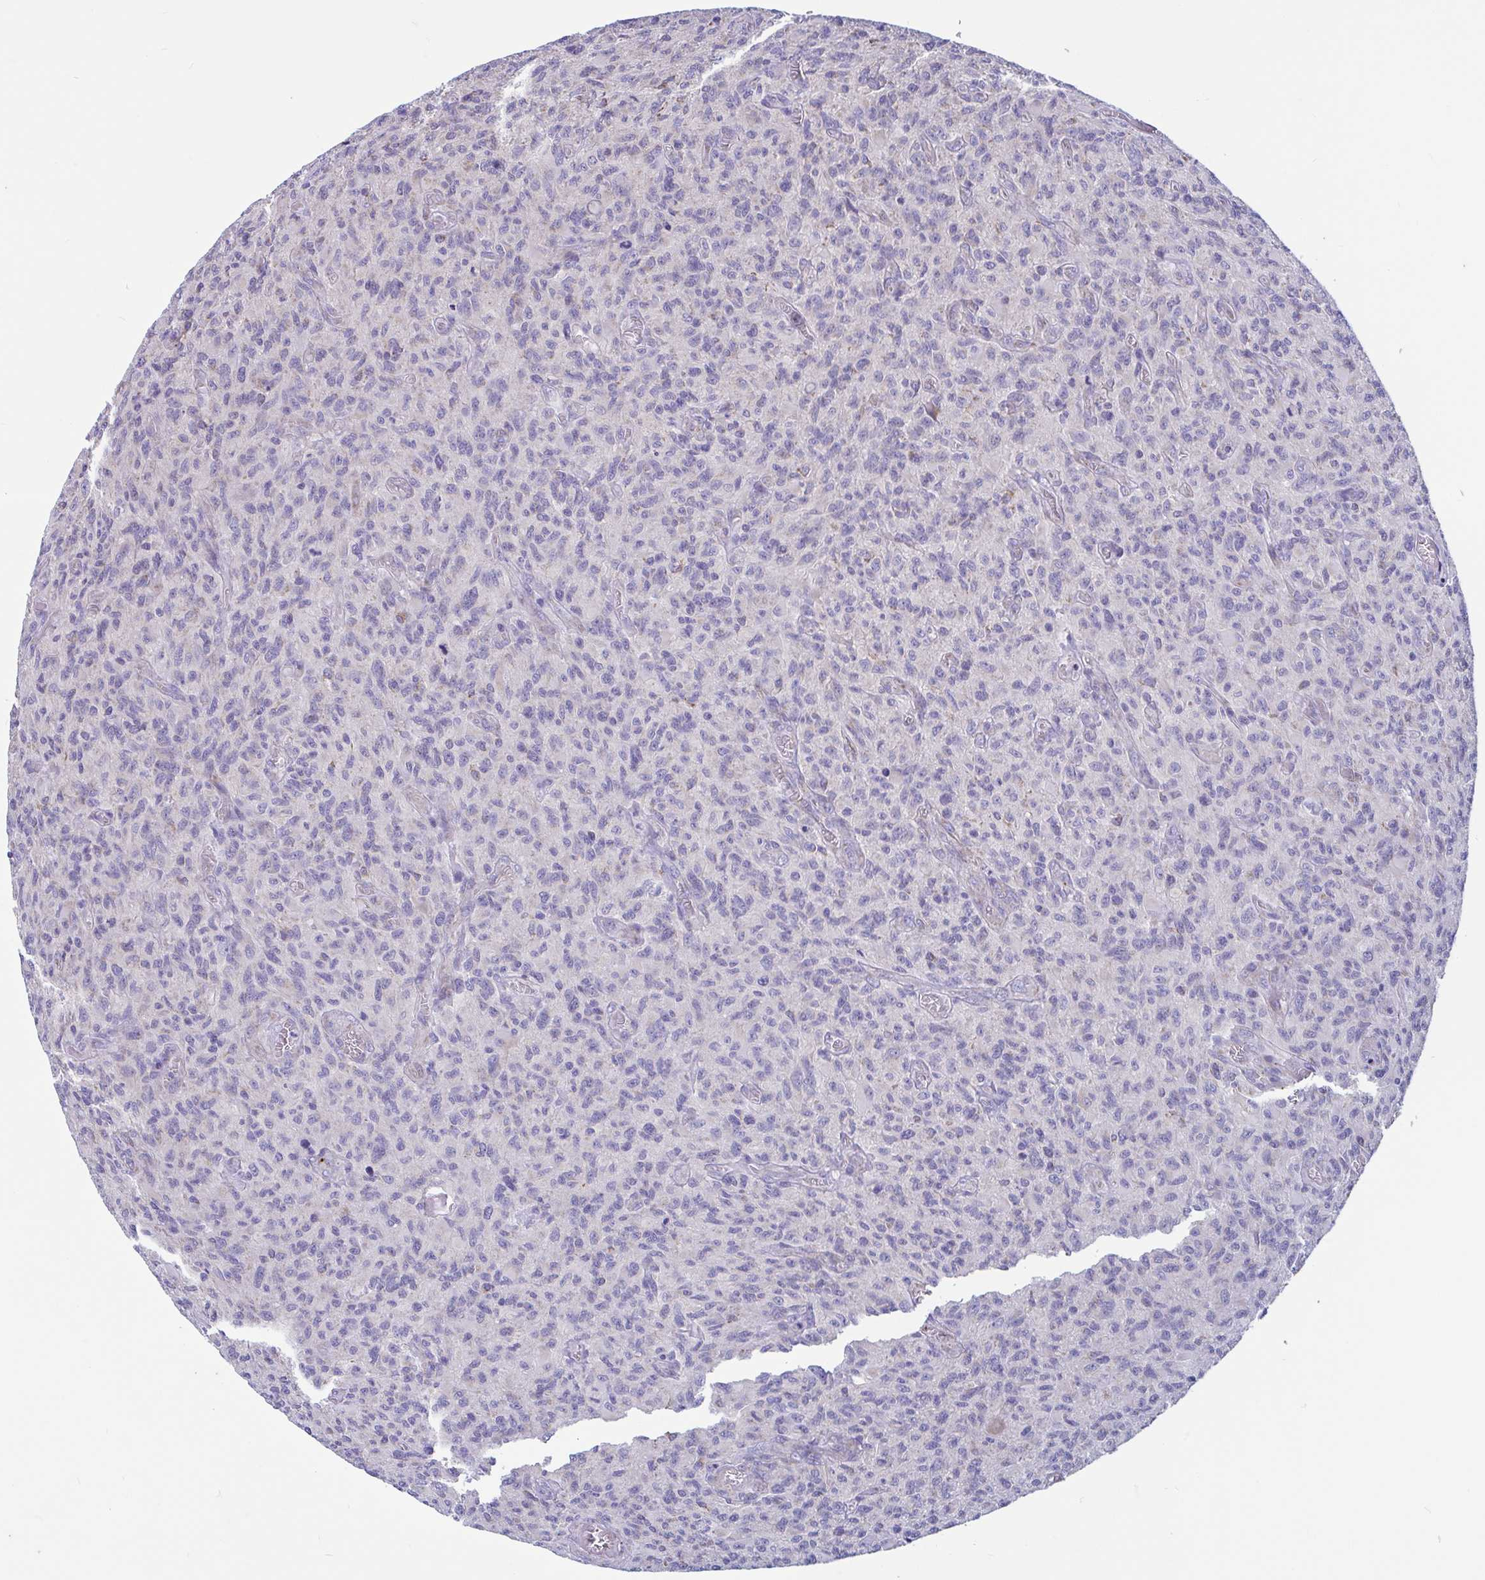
{"staining": {"intensity": "negative", "quantity": "none", "location": "none"}, "tissue": "glioma", "cell_type": "Tumor cells", "image_type": "cancer", "snomed": [{"axis": "morphology", "description": "Glioma, malignant, High grade"}, {"axis": "topography", "description": "Brain"}], "caption": "High magnification brightfield microscopy of glioma stained with DAB (brown) and counterstained with hematoxylin (blue): tumor cells show no significant positivity.", "gene": "OR13A1", "patient": {"sex": "male", "age": 61}}